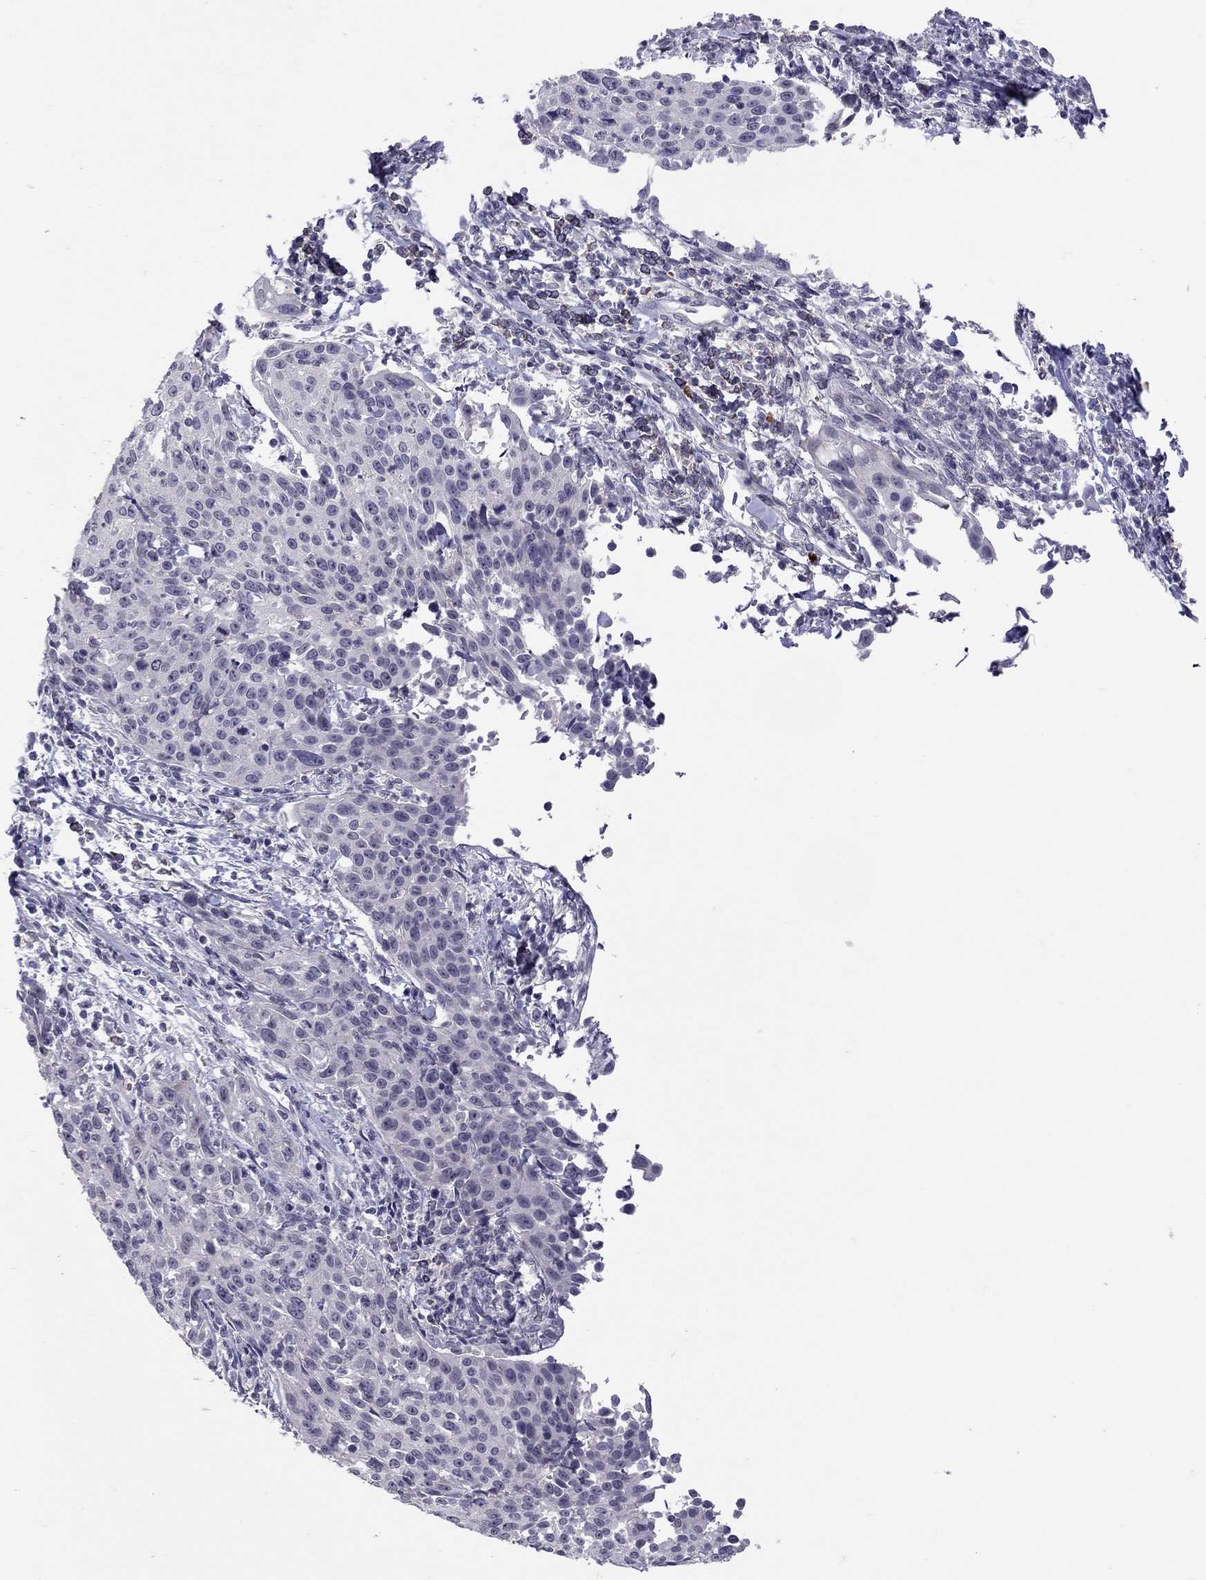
{"staining": {"intensity": "negative", "quantity": "none", "location": "none"}, "tissue": "cervical cancer", "cell_type": "Tumor cells", "image_type": "cancer", "snomed": [{"axis": "morphology", "description": "Squamous cell carcinoma, NOS"}, {"axis": "topography", "description": "Cervix"}], "caption": "High power microscopy photomicrograph of an immunohistochemistry micrograph of cervical cancer (squamous cell carcinoma), revealing no significant expression in tumor cells.", "gene": "SLAMF1", "patient": {"sex": "female", "age": 26}}